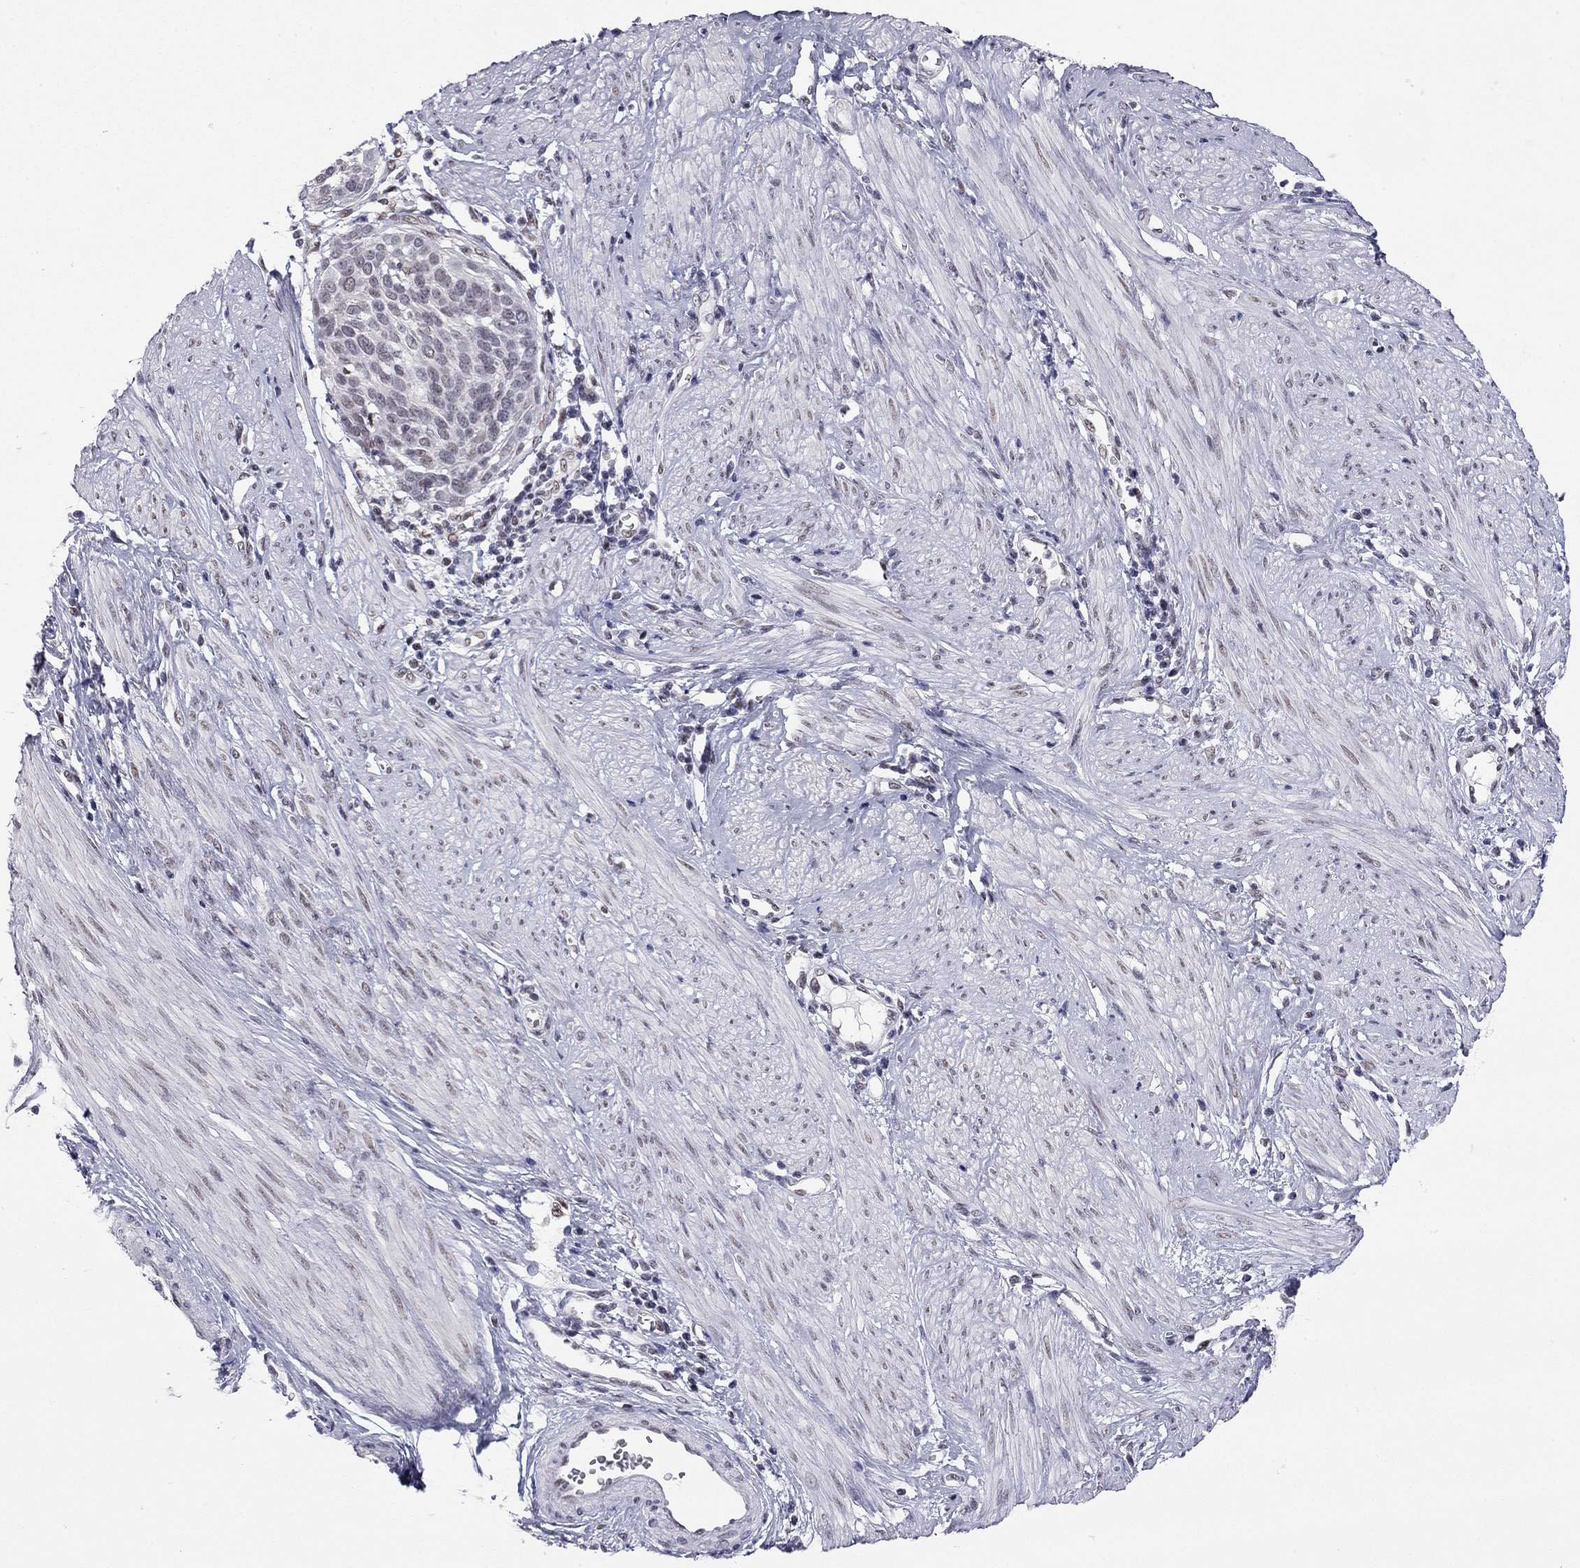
{"staining": {"intensity": "negative", "quantity": "none", "location": "none"}, "tissue": "cervical cancer", "cell_type": "Tumor cells", "image_type": "cancer", "snomed": [{"axis": "morphology", "description": "Squamous cell carcinoma, NOS"}, {"axis": "topography", "description": "Cervix"}], "caption": "Photomicrograph shows no protein expression in tumor cells of cervical squamous cell carcinoma tissue.", "gene": "DOT1L", "patient": {"sex": "female", "age": 39}}